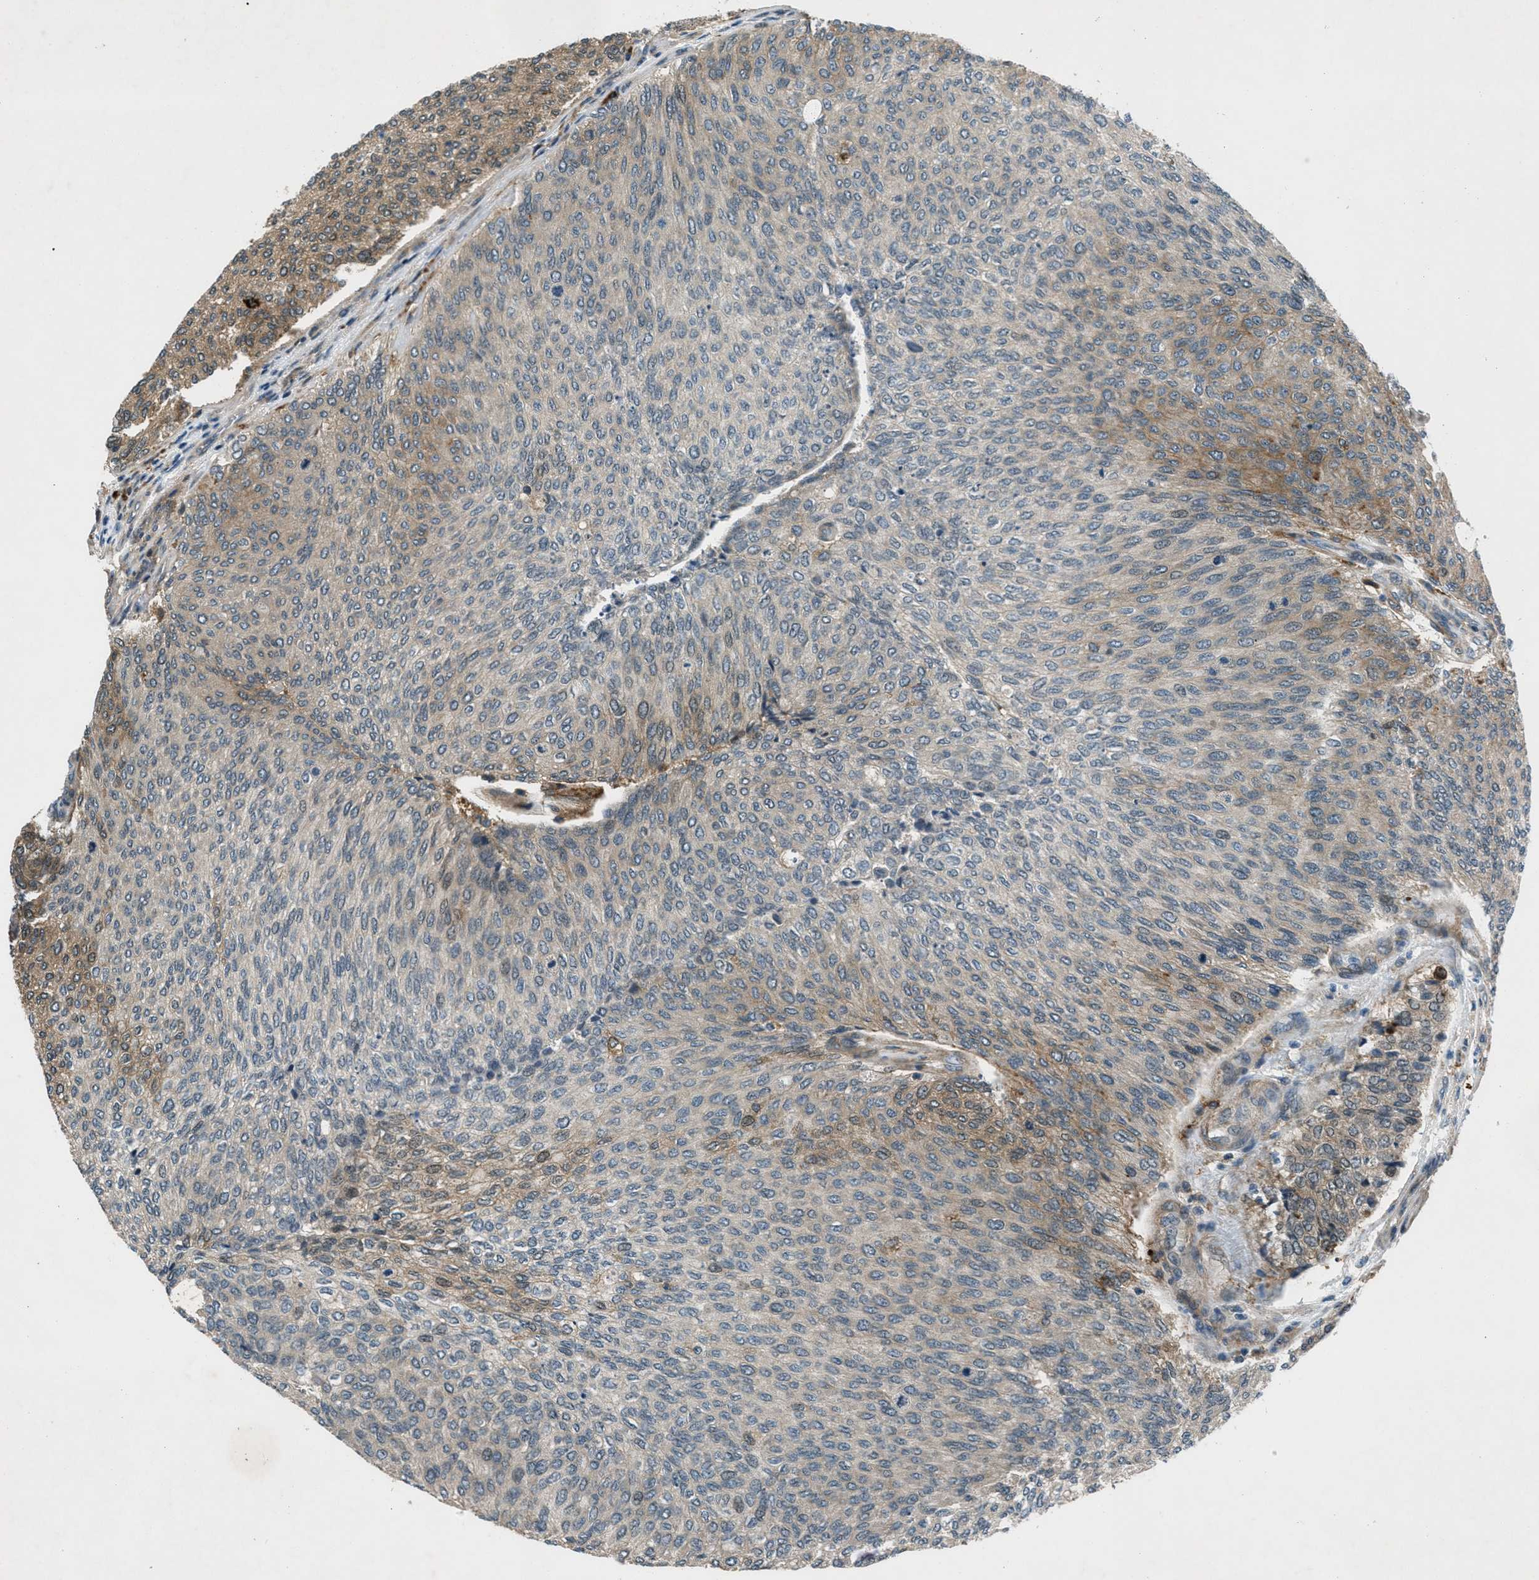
{"staining": {"intensity": "moderate", "quantity": "25%-75%", "location": "cytoplasmic/membranous"}, "tissue": "urothelial cancer", "cell_type": "Tumor cells", "image_type": "cancer", "snomed": [{"axis": "morphology", "description": "Urothelial carcinoma, Low grade"}, {"axis": "topography", "description": "Urinary bladder"}], "caption": "About 25%-75% of tumor cells in urothelial cancer demonstrate moderate cytoplasmic/membranous protein expression as visualized by brown immunohistochemical staining.", "gene": "EPSTI1", "patient": {"sex": "female", "age": 79}}